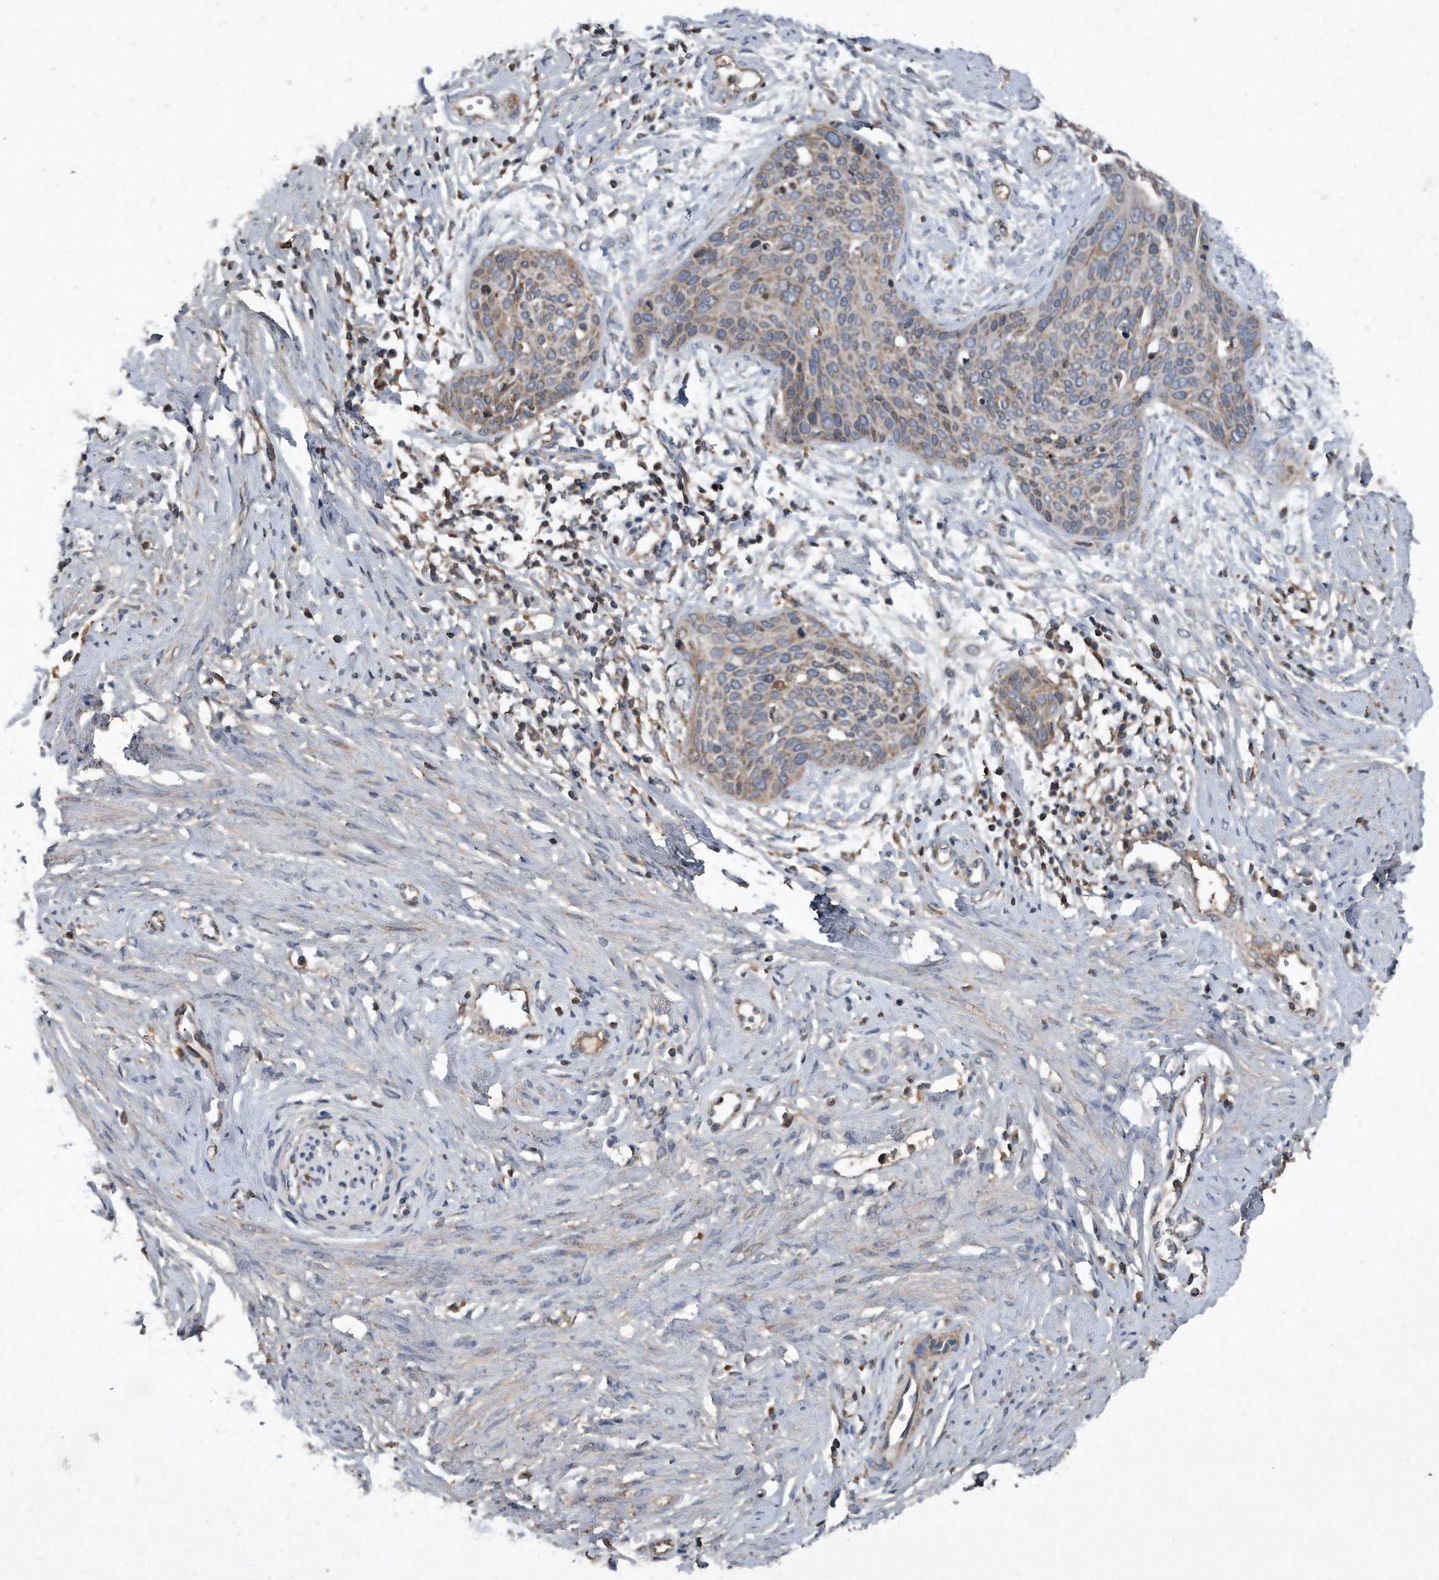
{"staining": {"intensity": "weak", "quantity": "25%-75%", "location": "cytoplasmic/membranous"}, "tissue": "cervical cancer", "cell_type": "Tumor cells", "image_type": "cancer", "snomed": [{"axis": "morphology", "description": "Squamous cell carcinoma, NOS"}, {"axis": "topography", "description": "Cervix"}], "caption": "An immunohistochemistry micrograph of tumor tissue is shown. Protein staining in brown labels weak cytoplasmic/membranous positivity in cervical squamous cell carcinoma within tumor cells.", "gene": "SDHA", "patient": {"sex": "female", "age": 37}}